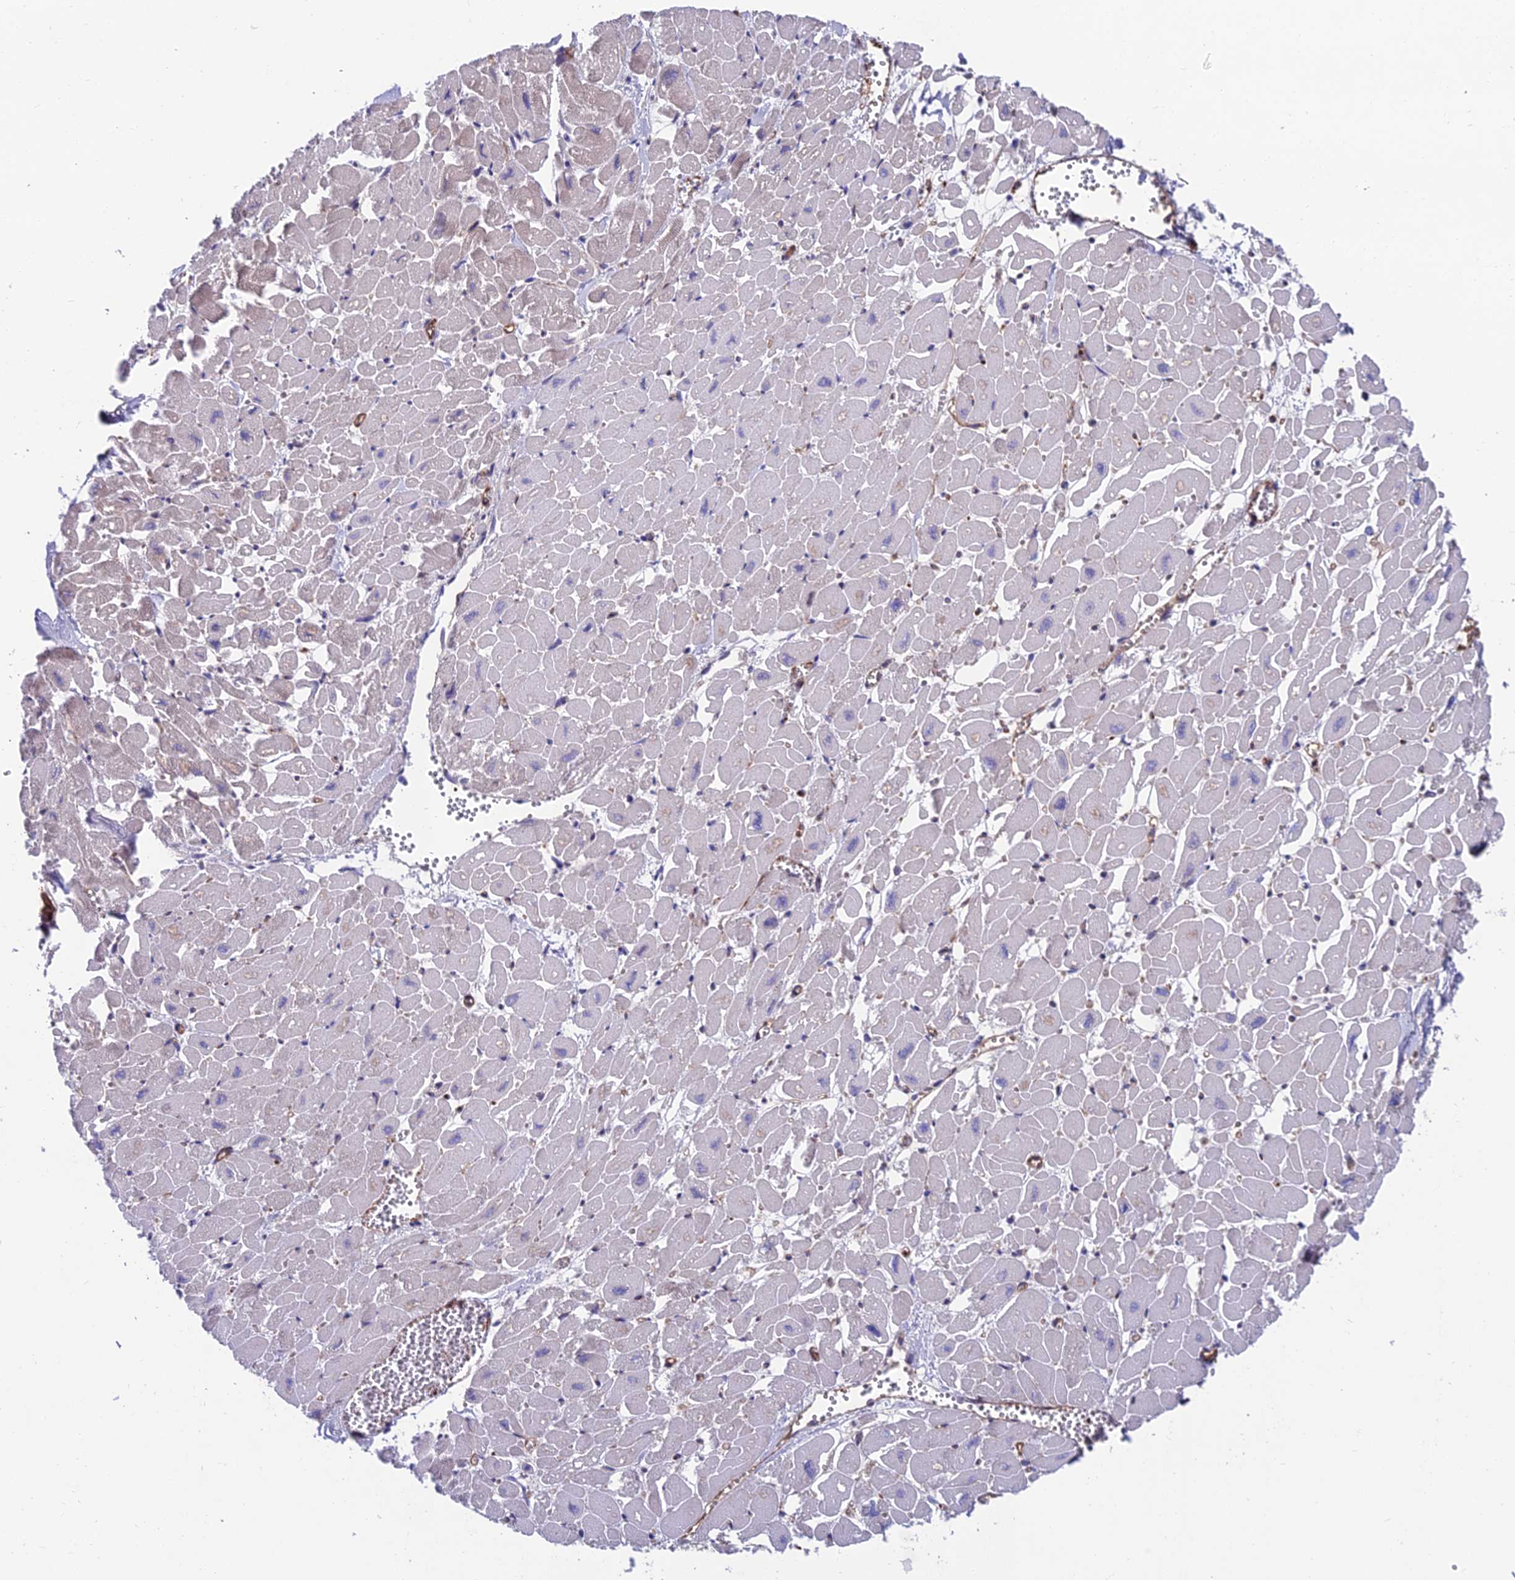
{"staining": {"intensity": "negative", "quantity": "none", "location": "none"}, "tissue": "heart muscle", "cell_type": "Cardiomyocytes", "image_type": "normal", "snomed": [{"axis": "morphology", "description": "Normal tissue, NOS"}, {"axis": "topography", "description": "Heart"}], "caption": "There is no significant expression in cardiomyocytes of heart muscle. Nuclei are stained in blue.", "gene": "RTN4RL1", "patient": {"sex": "male", "age": 54}}